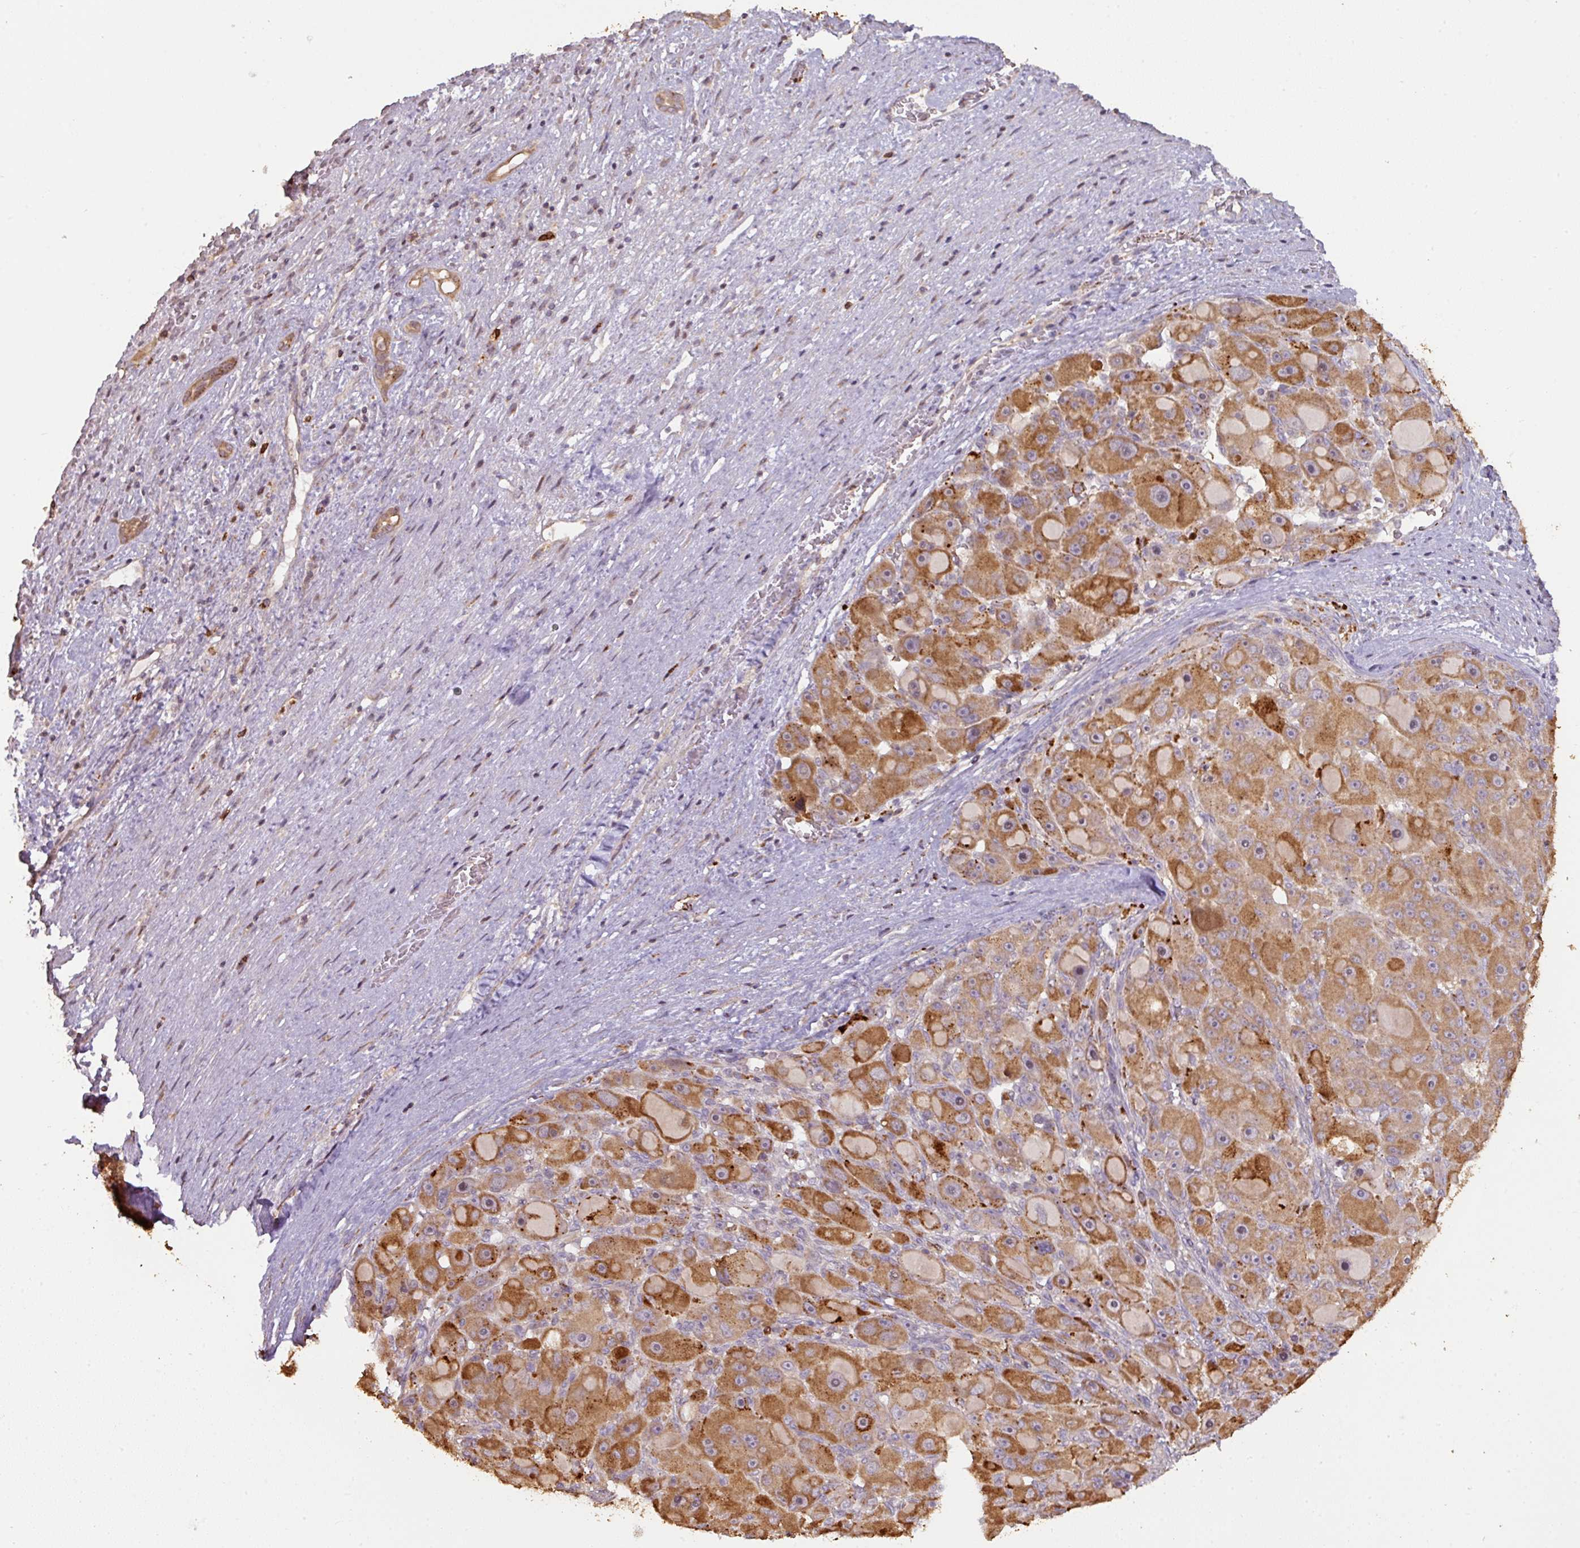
{"staining": {"intensity": "moderate", "quantity": ">75%", "location": "cytoplasmic/membranous"}, "tissue": "liver cancer", "cell_type": "Tumor cells", "image_type": "cancer", "snomed": [{"axis": "morphology", "description": "Carcinoma, Hepatocellular, NOS"}, {"axis": "topography", "description": "Liver"}], "caption": "This photomicrograph exhibits immunohistochemistry staining of liver cancer, with medium moderate cytoplasmic/membranous expression in about >75% of tumor cells.", "gene": "CXCR5", "patient": {"sex": "male", "age": 76}}